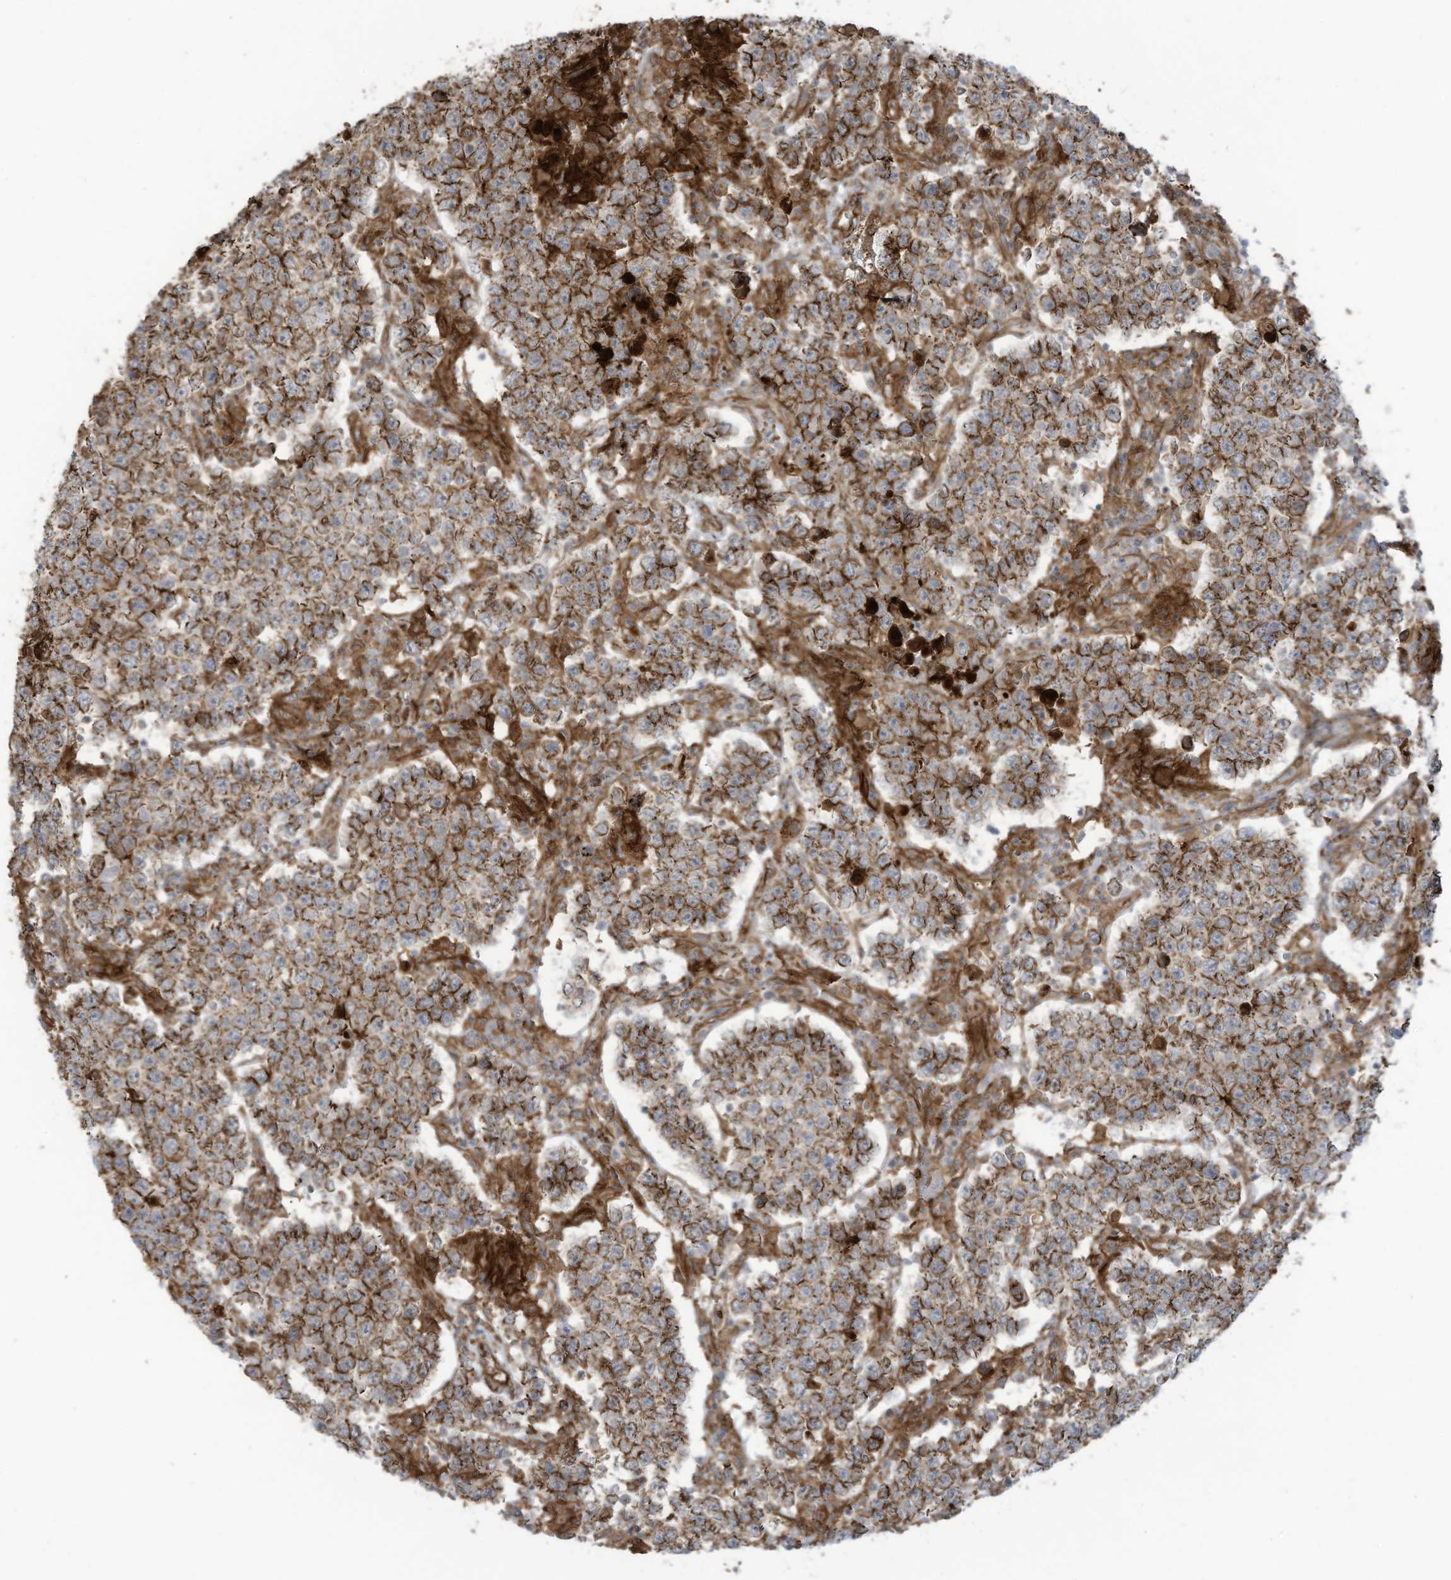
{"staining": {"intensity": "moderate", "quantity": ">75%", "location": "cytoplasmic/membranous"}, "tissue": "testis cancer", "cell_type": "Tumor cells", "image_type": "cancer", "snomed": [{"axis": "morphology", "description": "Normal tissue, NOS"}, {"axis": "morphology", "description": "Urothelial carcinoma, High grade"}, {"axis": "morphology", "description": "Seminoma, NOS"}, {"axis": "morphology", "description": "Carcinoma, Embryonal, NOS"}, {"axis": "topography", "description": "Urinary bladder"}, {"axis": "topography", "description": "Testis"}], "caption": "Immunohistochemical staining of testis cancer displays moderate cytoplasmic/membranous protein positivity in approximately >75% of tumor cells. (brown staining indicates protein expression, while blue staining denotes nuclei).", "gene": "SLC9A2", "patient": {"sex": "male", "age": 41}}